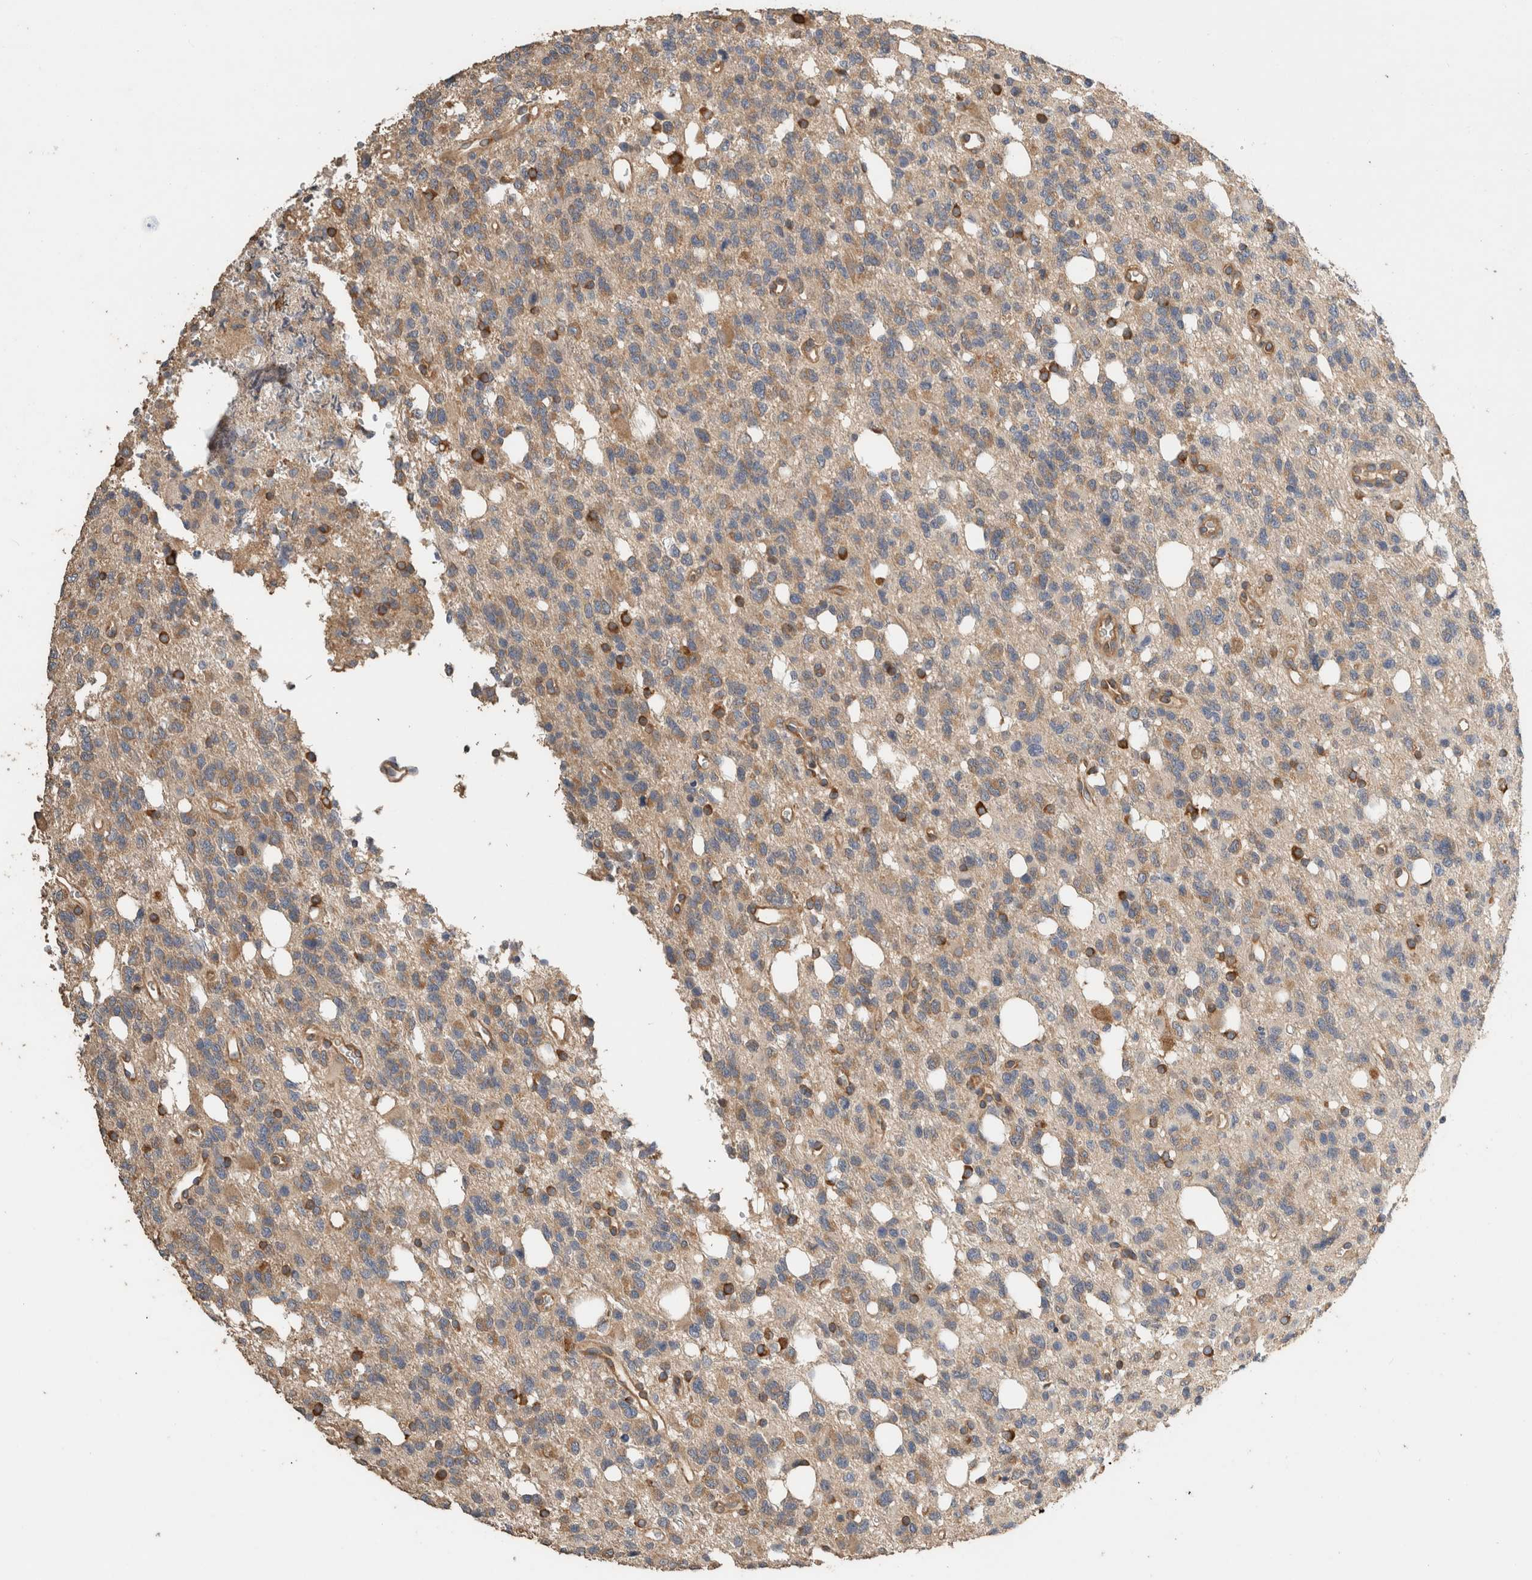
{"staining": {"intensity": "moderate", "quantity": ">75%", "location": "cytoplasmic/membranous"}, "tissue": "glioma", "cell_type": "Tumor cells", "image_type": "cancer", "snomed": [{"axis": "morphology", "description": "Glioma, malignant, High grade"}, {"axis": "topography", "description": "Brain"}], "caption": "An image of malignant high-grade glioma stained for a protein demonstrates moderate cytoplasmic/membranous brown staining in tumor cells. (Stains: DAB in brown, nuclei in blue, Microscopy: brightfield microscopy at high magnification).", "gene": "EIF4G3", "patient": {"sex": "female", "age": 62}}